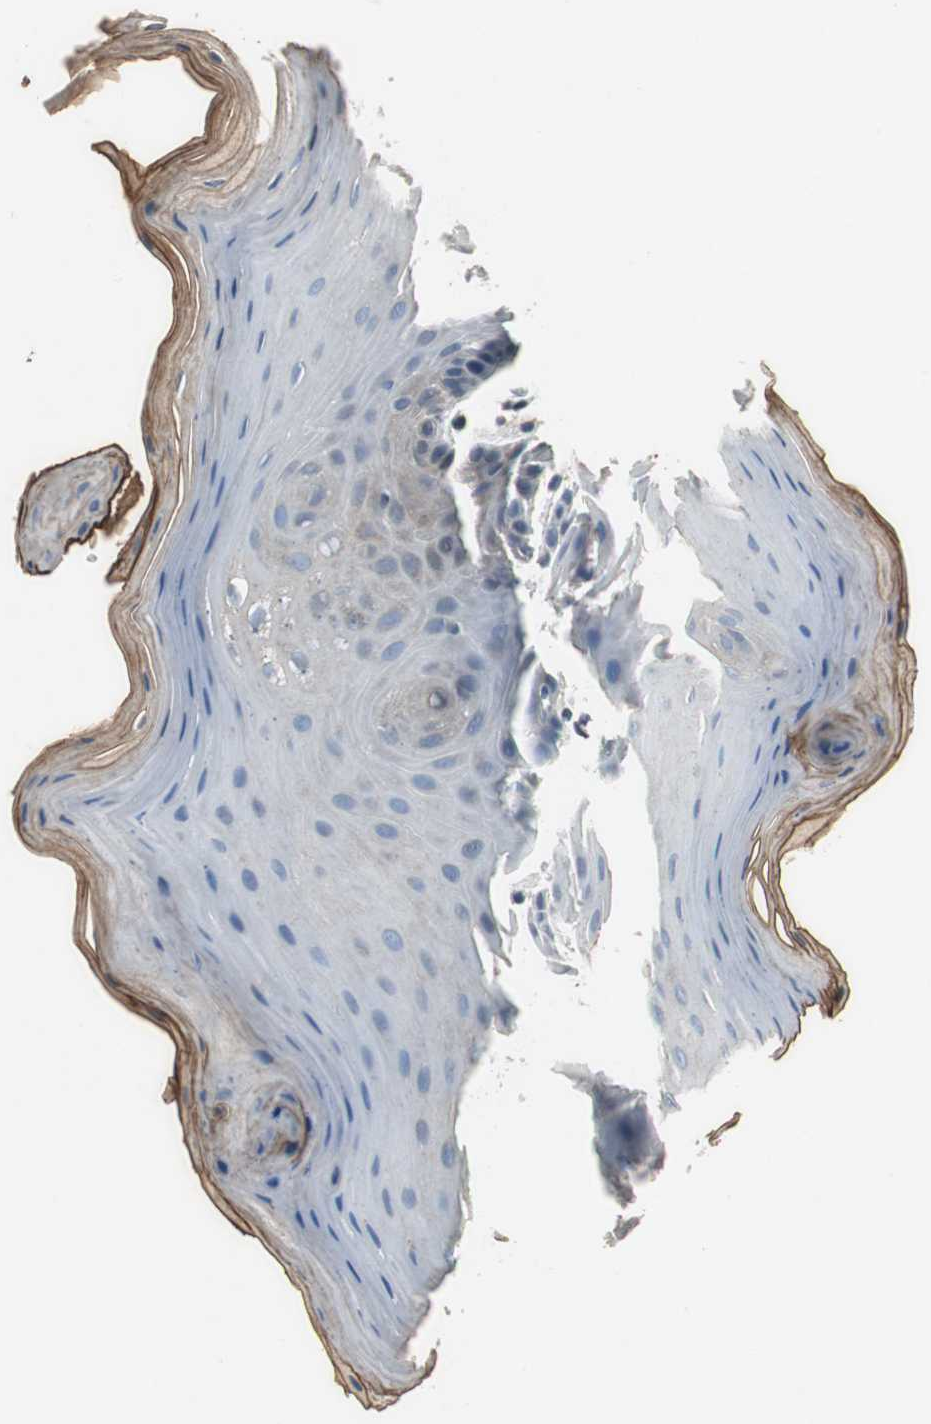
{"staining": {"intensity": "weak", "quantity": "<25%", "location": "cytoplasmic/membranous"}, "tissue": "oral mucosa", "cell_type": "Squamous epithelial cells", "image_type": "normal", "snomed": [{"axis": "morphology", "description": "Normal tissue, NOS"}, {"axis": "morphology", "description": "Squamous cell carcinoma, NOS"}, {"axis": "topography", "description": "Skeletal muscle"}, {"axis": "topography", "description": "Oral tissue"}, {"axis": "topography", "description": "Head-Neck"}], "caption": "Histopathology image shows no protein positivity in squamous epithelial cells of normal oral mucosa. (DAB immunohistochemistry (IHC) with hematoxylin counter stain).", "gene": "PI4KB", "patient": {"sex": "male", "age": 71}}